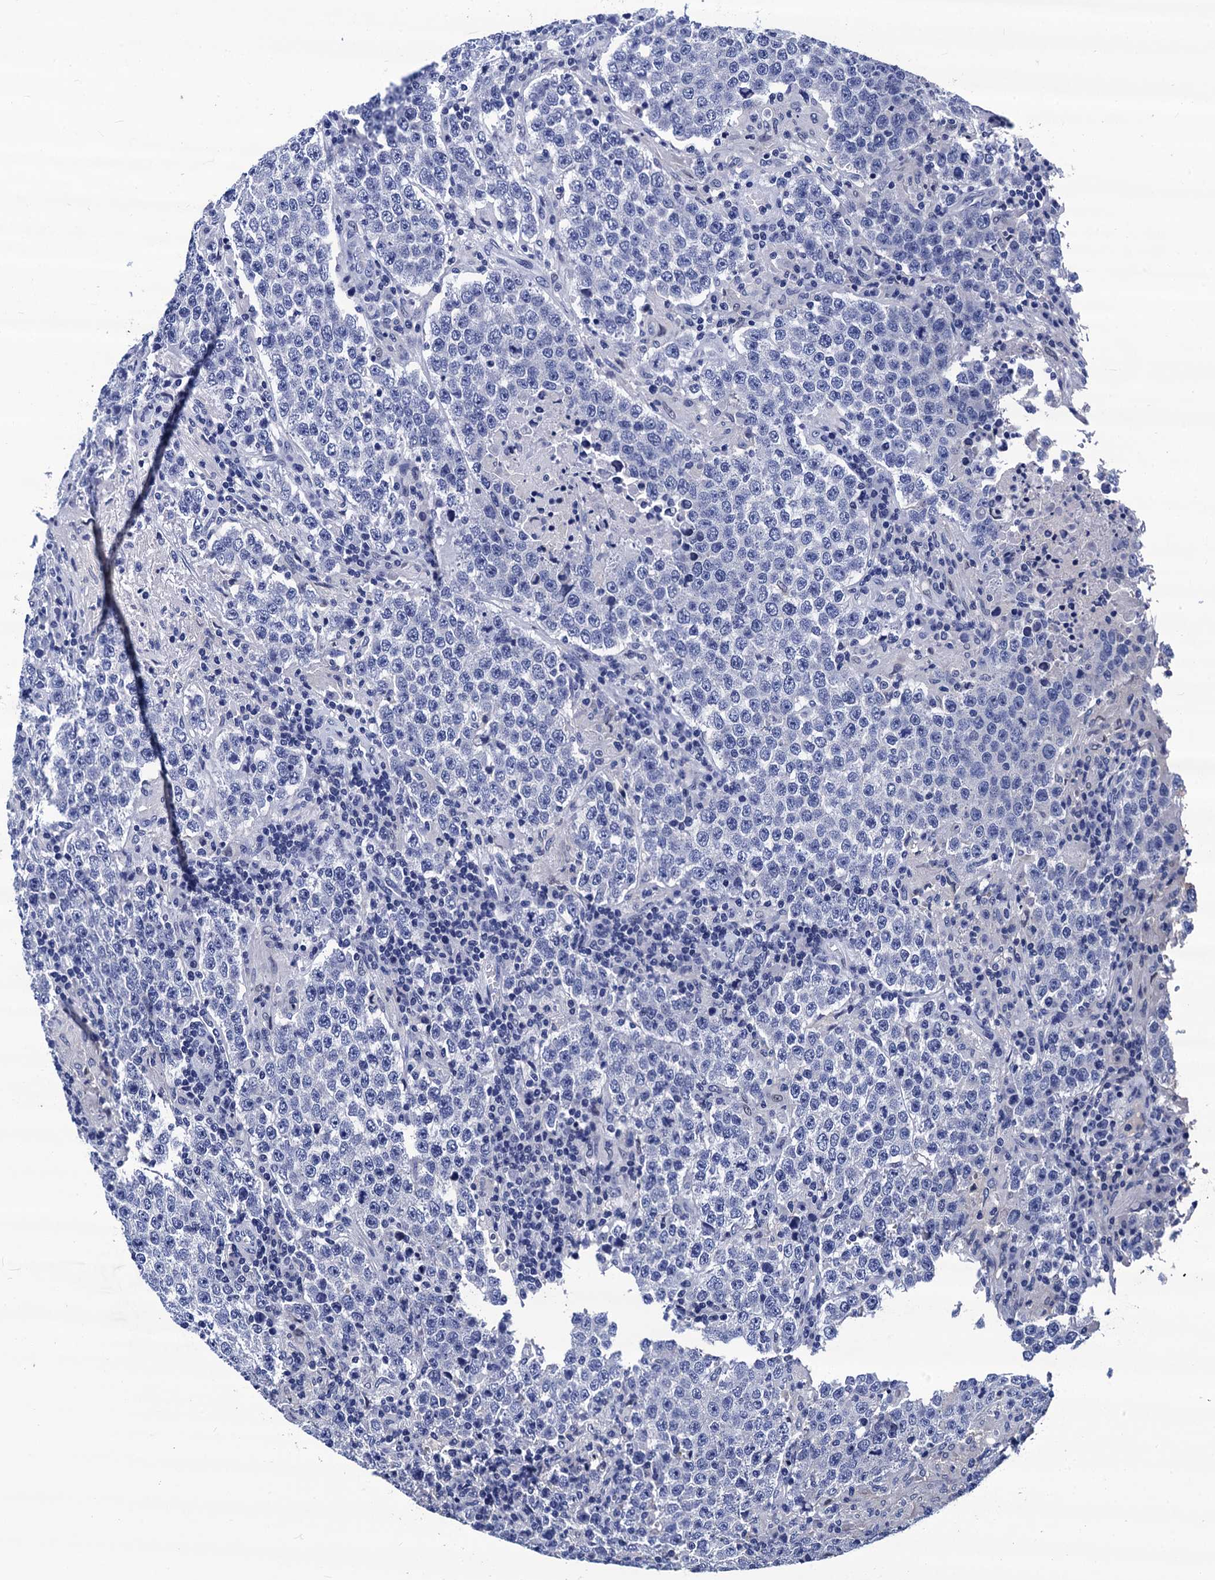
{"staining": {"intensity": "negative", "quantity": "none", "location": "none"}, "tissue": "testis cancer", "cell_type": "Tumor cells", "image_type": "cancer", "snomed": [{"axis": "morphology", "description": "Normal tissue, NOS"}, {"axis": "morphology", "description": "Urothelial carcinoma, High grade"}, {"axis": "morphology", "description": "Seminoma, NOS"}, {"axis": "morphology", "description": "Carcinoma, Embryonal, NOS"}, {"axis": "topography", "description": "Urinary bladder"}, {"axis": "topography", "description": "Testis"}], "caption": "Immunohistochemistry (IHC) of human seminoma (testis) demonstrates no expression in tumor cells.", "gene": "LRRC30", "patient": {"sex": "male", "age": 41}}